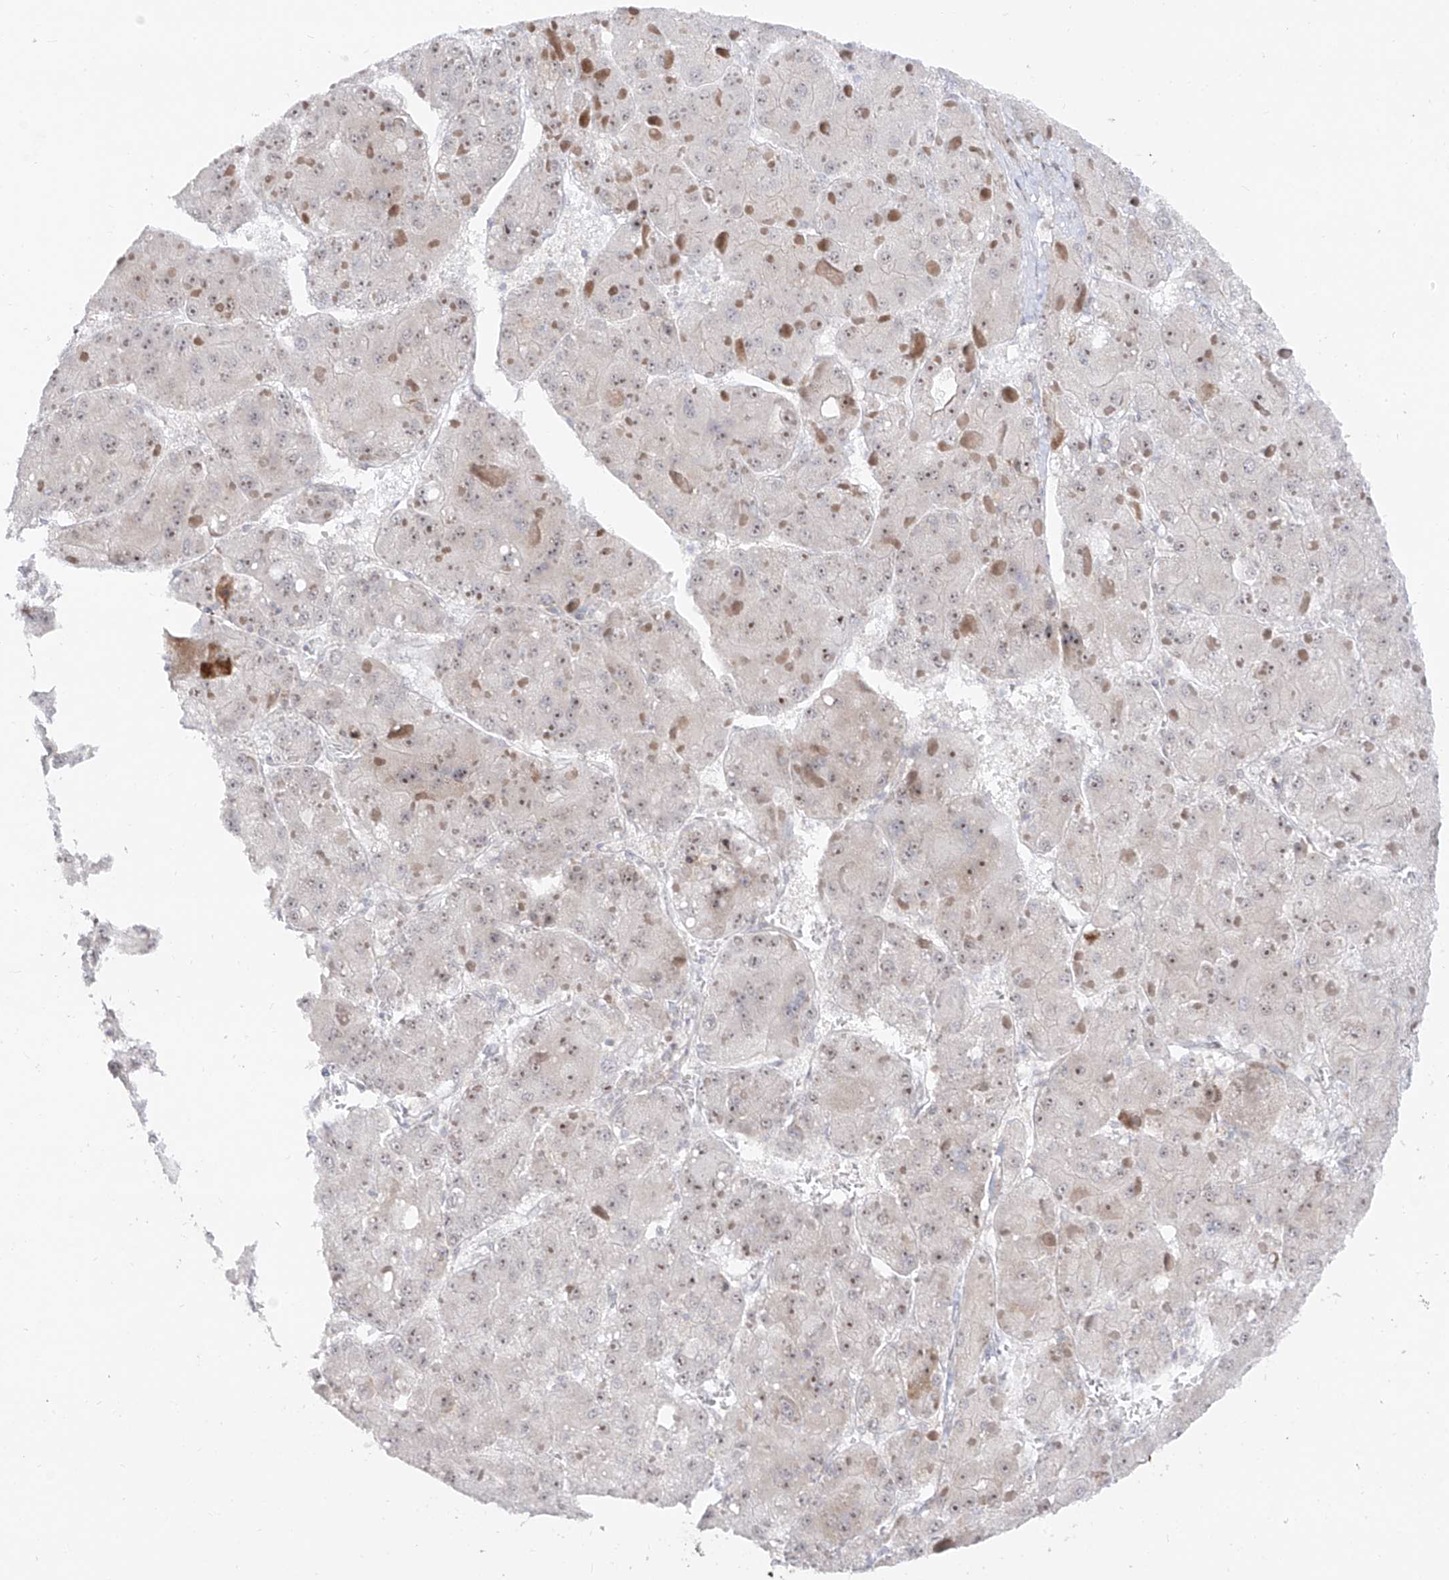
{"staining": {"intensity": "moderate", "quantity": ">75%", "location": "nuclear"}, "tissue": "liver cancer", "cell_type": "Tumor cells", "image_type": "cancer", "snomed": [{"axis": "morphology", "description": "Carcinoma, Hepatocellular, NOS"}, {"axis": "topography", "description": "Liver"}], "caption": "IHC of human hepatocellular carcinoma (liver) displays medium levels of moderate nuclear expression in approximately >75% of tumor cells. (Stains: DAB in brown, nuclei in blue, Microscopy: brightfield microscopy at high magnification).", "gene": "ZNF180", "patient": {"sex": "female", "age": 73}}